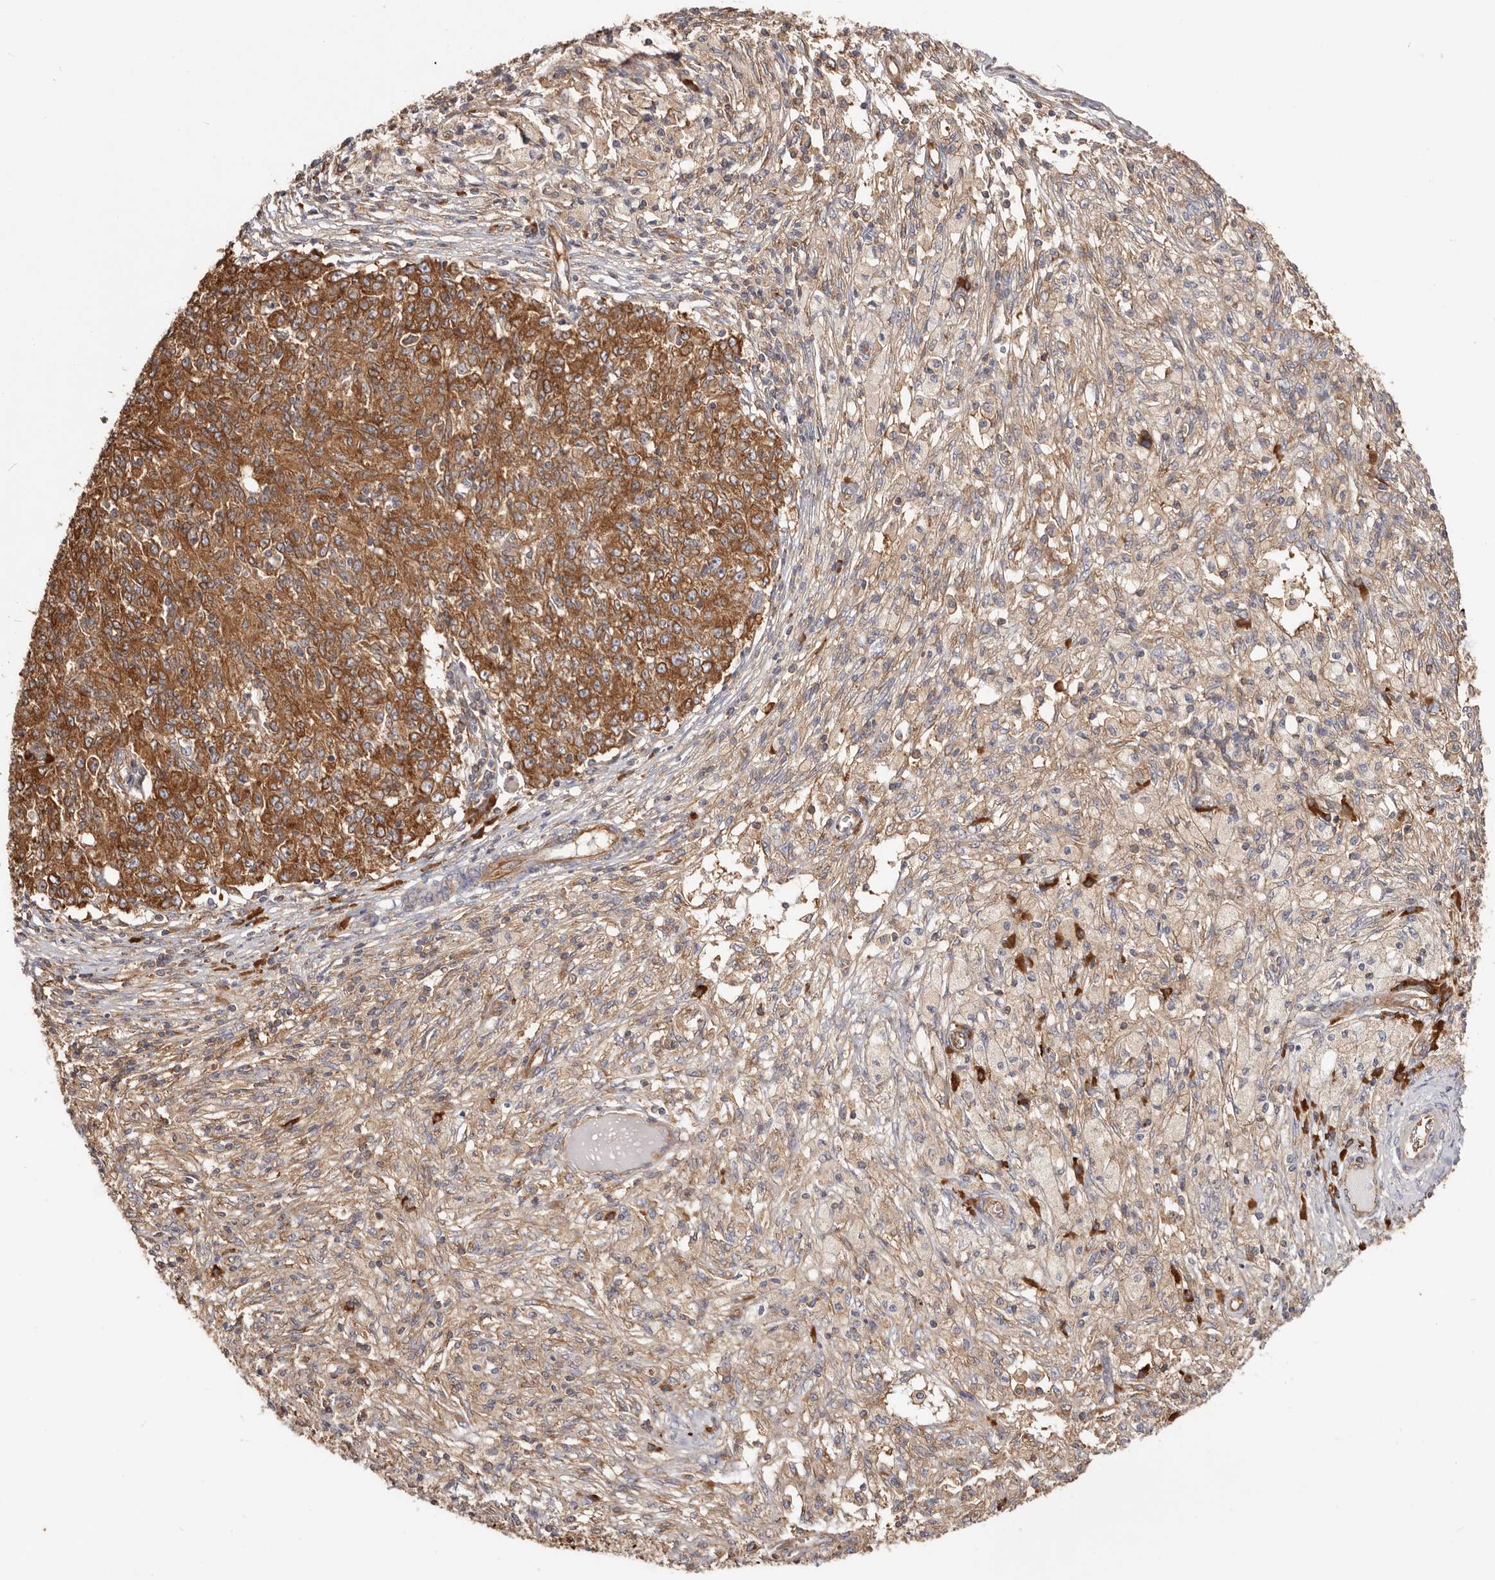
{"staining": {"intensity": "strong", "quantity": ">75%", "location": "cytoplasmic/membranous"}, "tissue": "ovarian cancer", "cell_type": "Tumor cells", "image_type": "cancer", "snomed": [{"axis": "morphology", "description": "Carcinoma, endometroid"}, {"axis": "topography", "description": "Ovary"}], "caption": "Strong cytoplasmic/membranous protein staining is identified in approximately >75% of tumor cells in ovarian cancer (endometroid carcinoma). Immunohistochemistry stains the protein in brown and the nuclei are stained blue.", "gene": "EPRS1", "patient": {"sex": "female", "age": 42}}